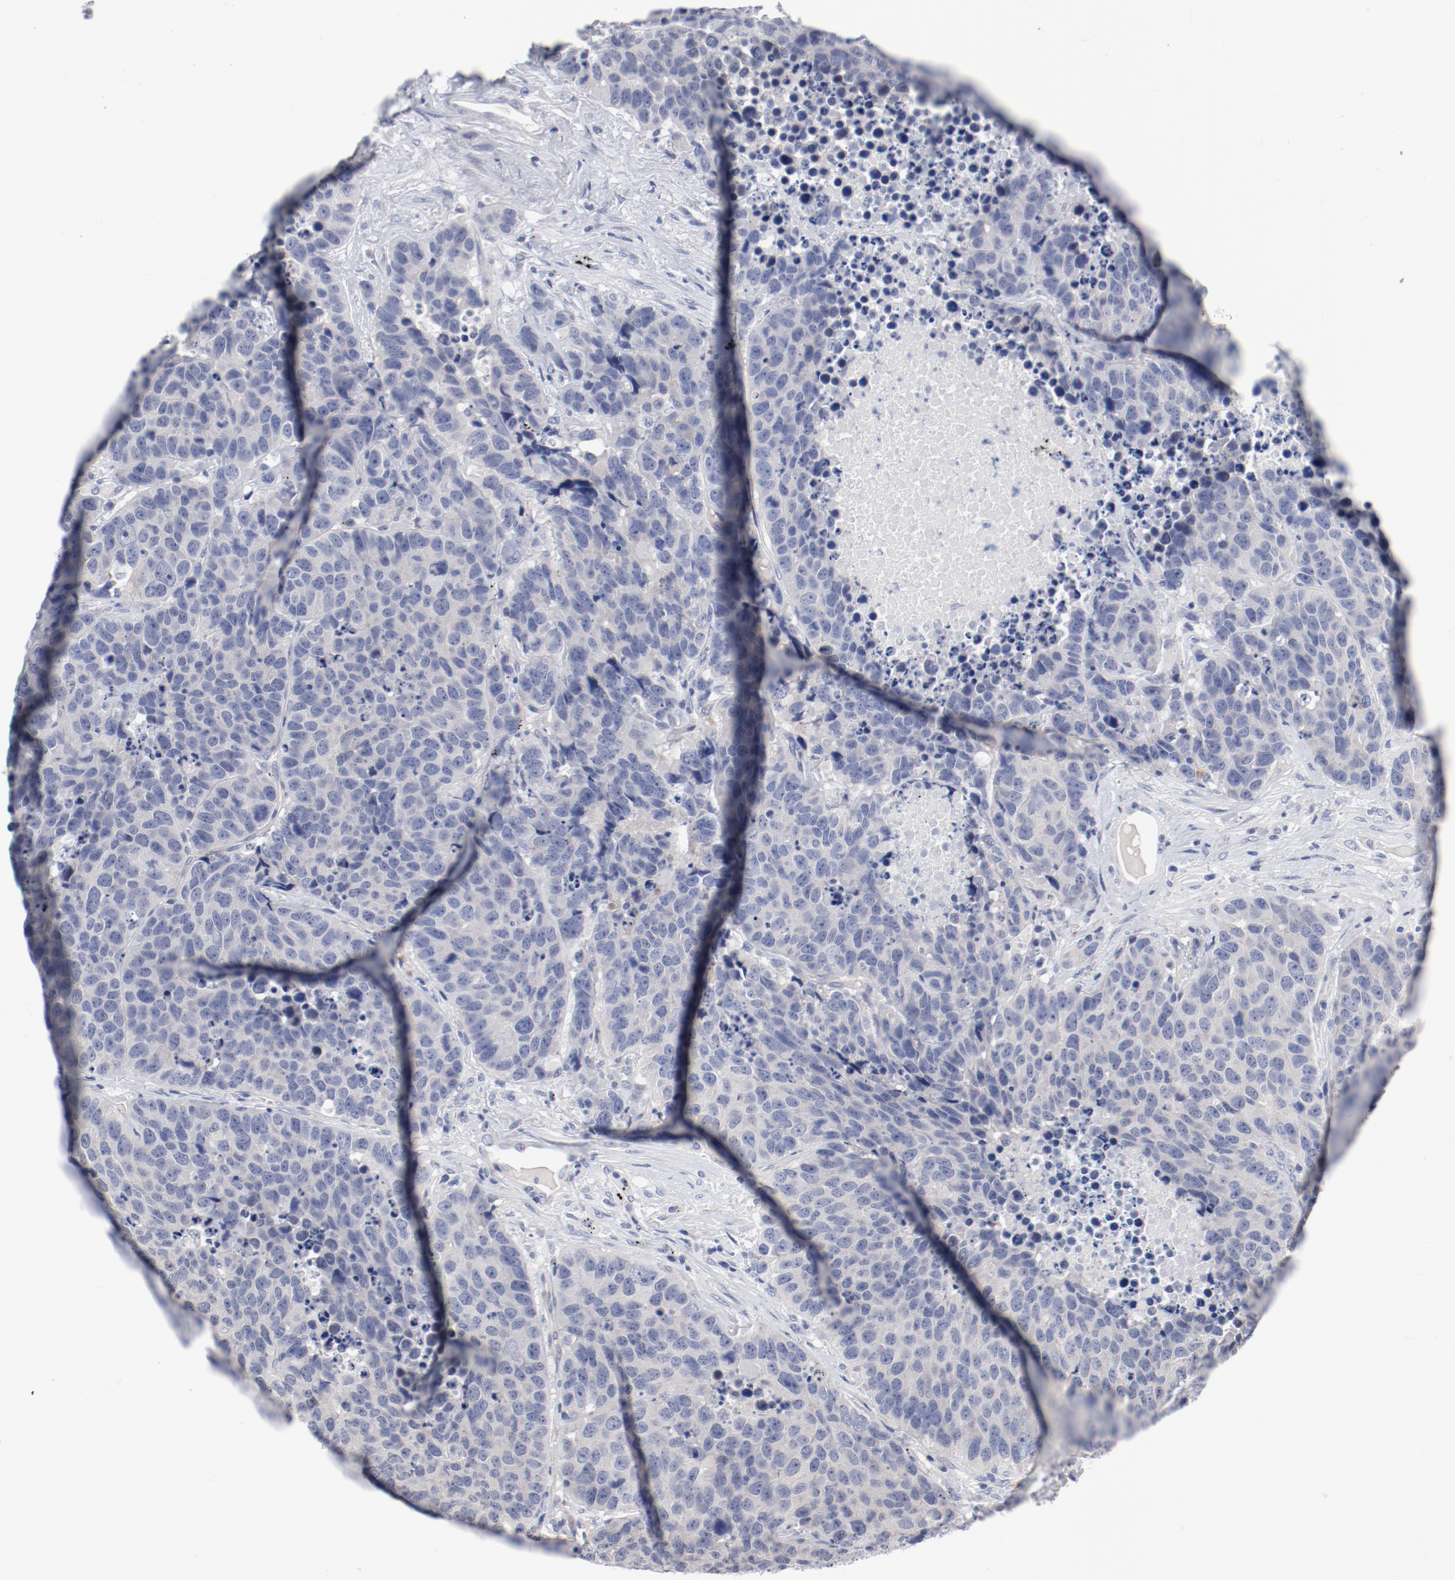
{"staining": {"intensity": "negative", "quantity": "none", "location": "none"}, "tissue": "carcinoid", "cell_type": "Tumor cells", "image_type": "cancer", "snomed": [{"axis": "morphology", "description": "Carcinoid, malignant, NOS"}, {"axis": "topography", "description": "Lung"}], "caption": "Malignant carcinoid was stained to show a protein in brown. There is no significant positivity in tumor cells.", "gene": "KCNK13", "patient": {"sex": "male", "age": 60}}